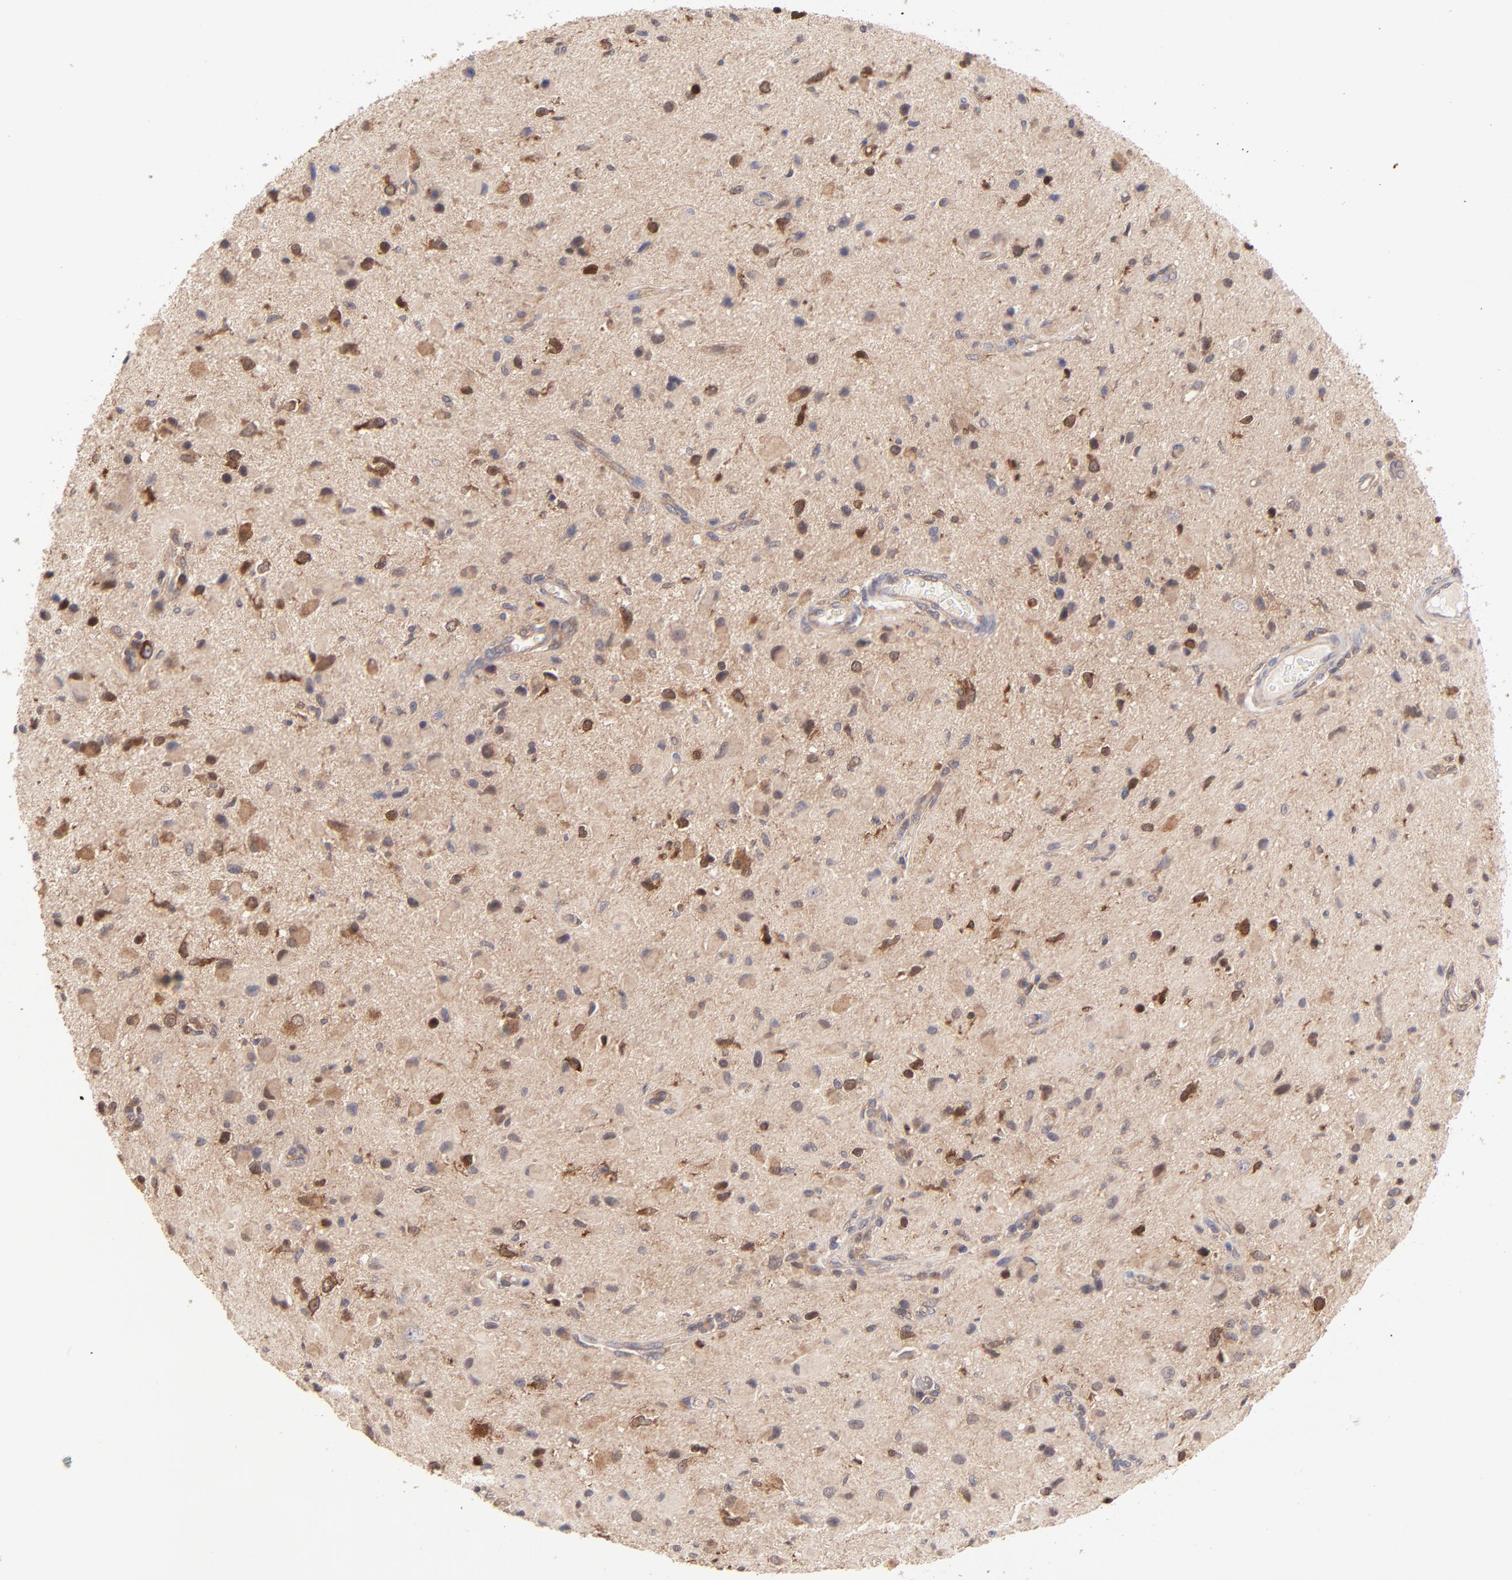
{"staining": {"intensity": "strong", "quantity": "25%-75%", "location": "cytoplasmic/membranous"}, "tissue": "glioma", "cell_type": "Tumor cells", "image_type": "cancer", "snomed": [{"axis": "morphology", "description": "Glioma, malignant, Low grade"}, {"axis": "topography", "description": "Brain"}], "caption": "A high amount of strong cytoplasmic/membranous staining is seen in about 25%-75% of tumor cells in glioma tissue. The staining was performed using DAB (3,3'-diaminobenzidine) to visualize the protein expression in brown, while the nuclei were stained in blue with hematoxylin (Magnification: 20x).", "gene": "GART", "patient": {"sex": "female", "age": 32}}